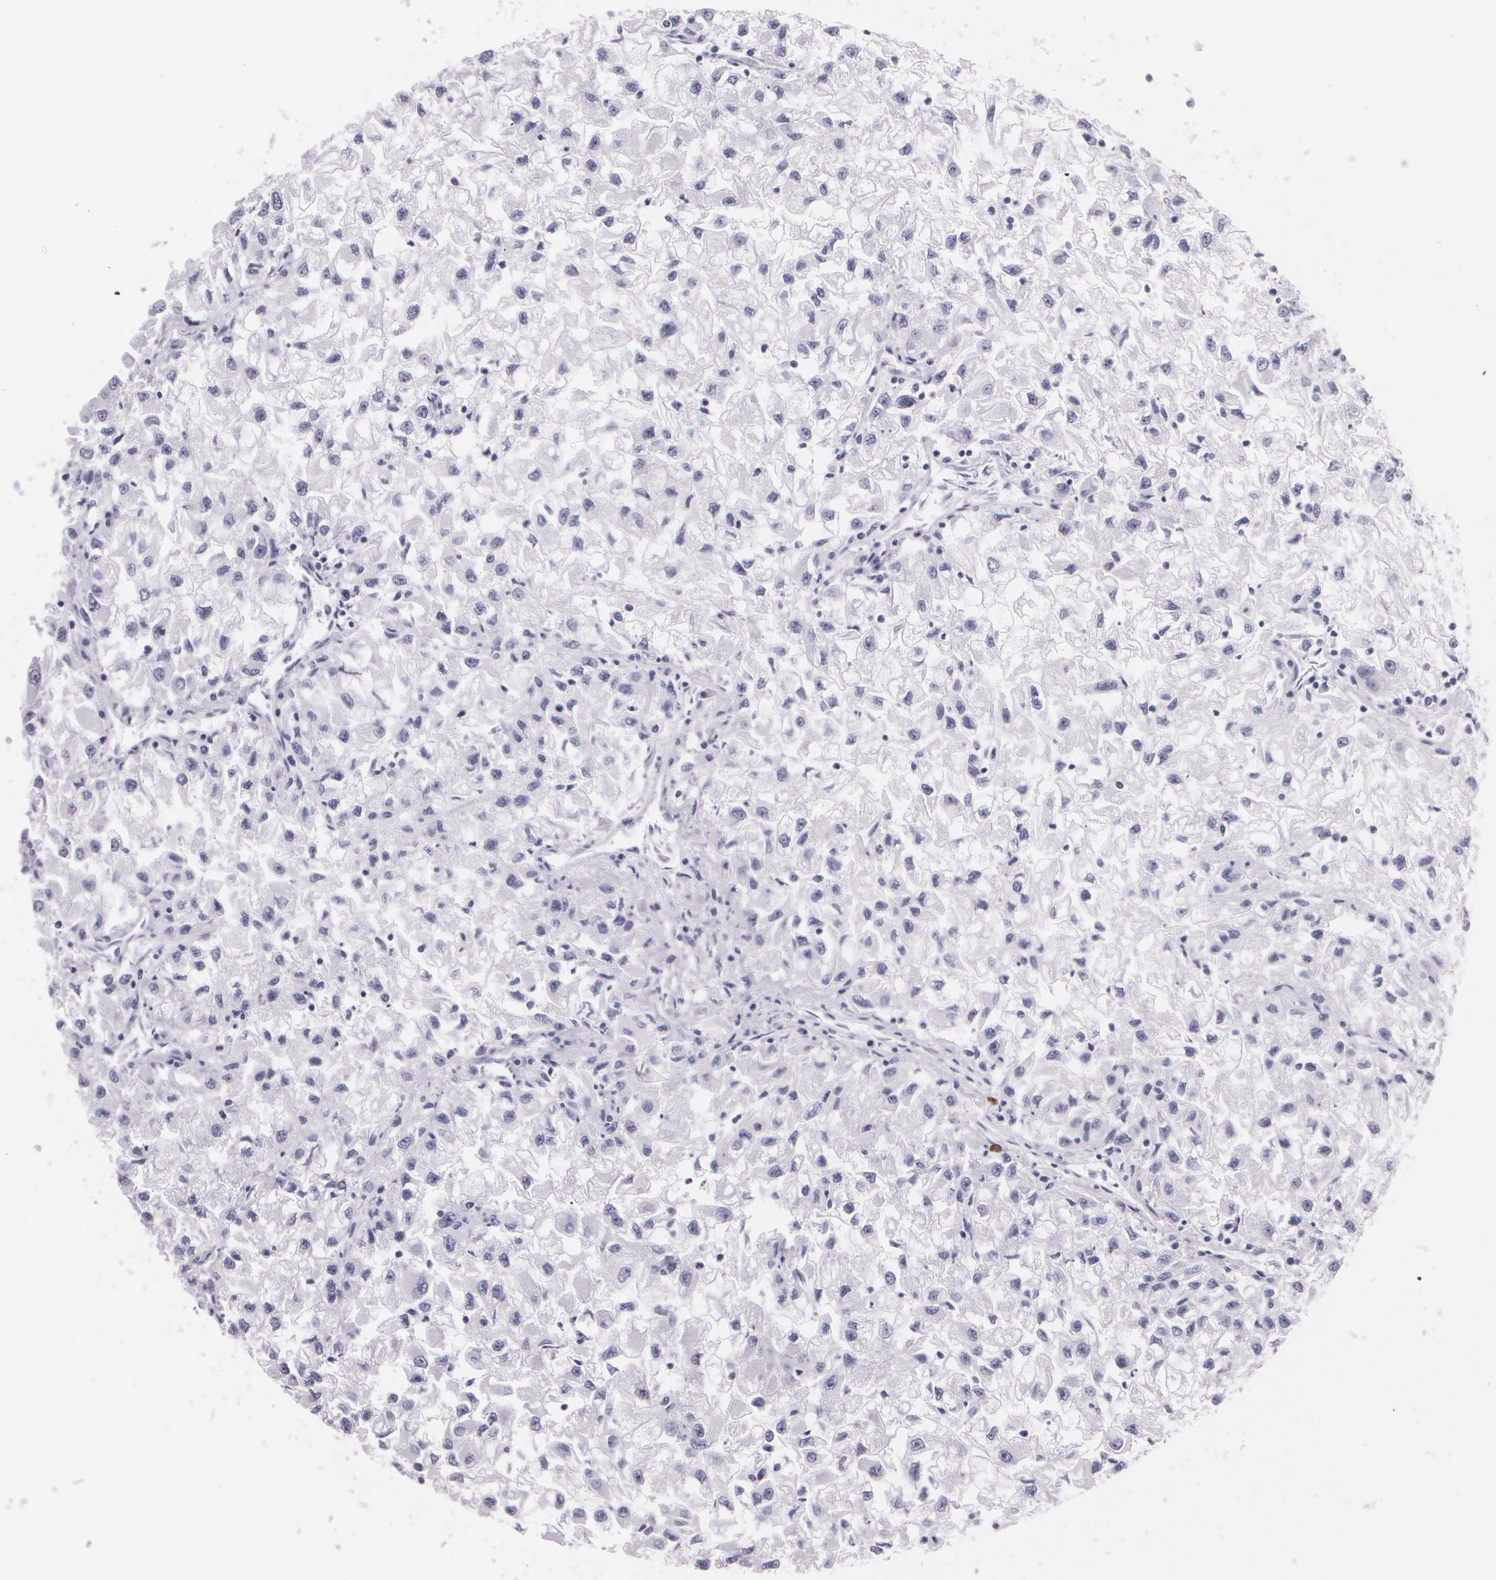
{"staining": {"intensity": "negative", "quantity": "none", "location": "none"}, "tissue": "renal cancer", "cell_type": "Tumor cells", "image_type": "cancer", "snomed": [{"axis": "morphology", "description": "Adenocarcinoma, NOS"}, {"axis": "topography", "description": "Kidney"}], "caption": "Tumor cells are negative for brown protein staining in renal adenocarcinoma. Nuclei are stained in blue.", "gene": "DLG4", "patient": {"sex": "male", "age": 59}}